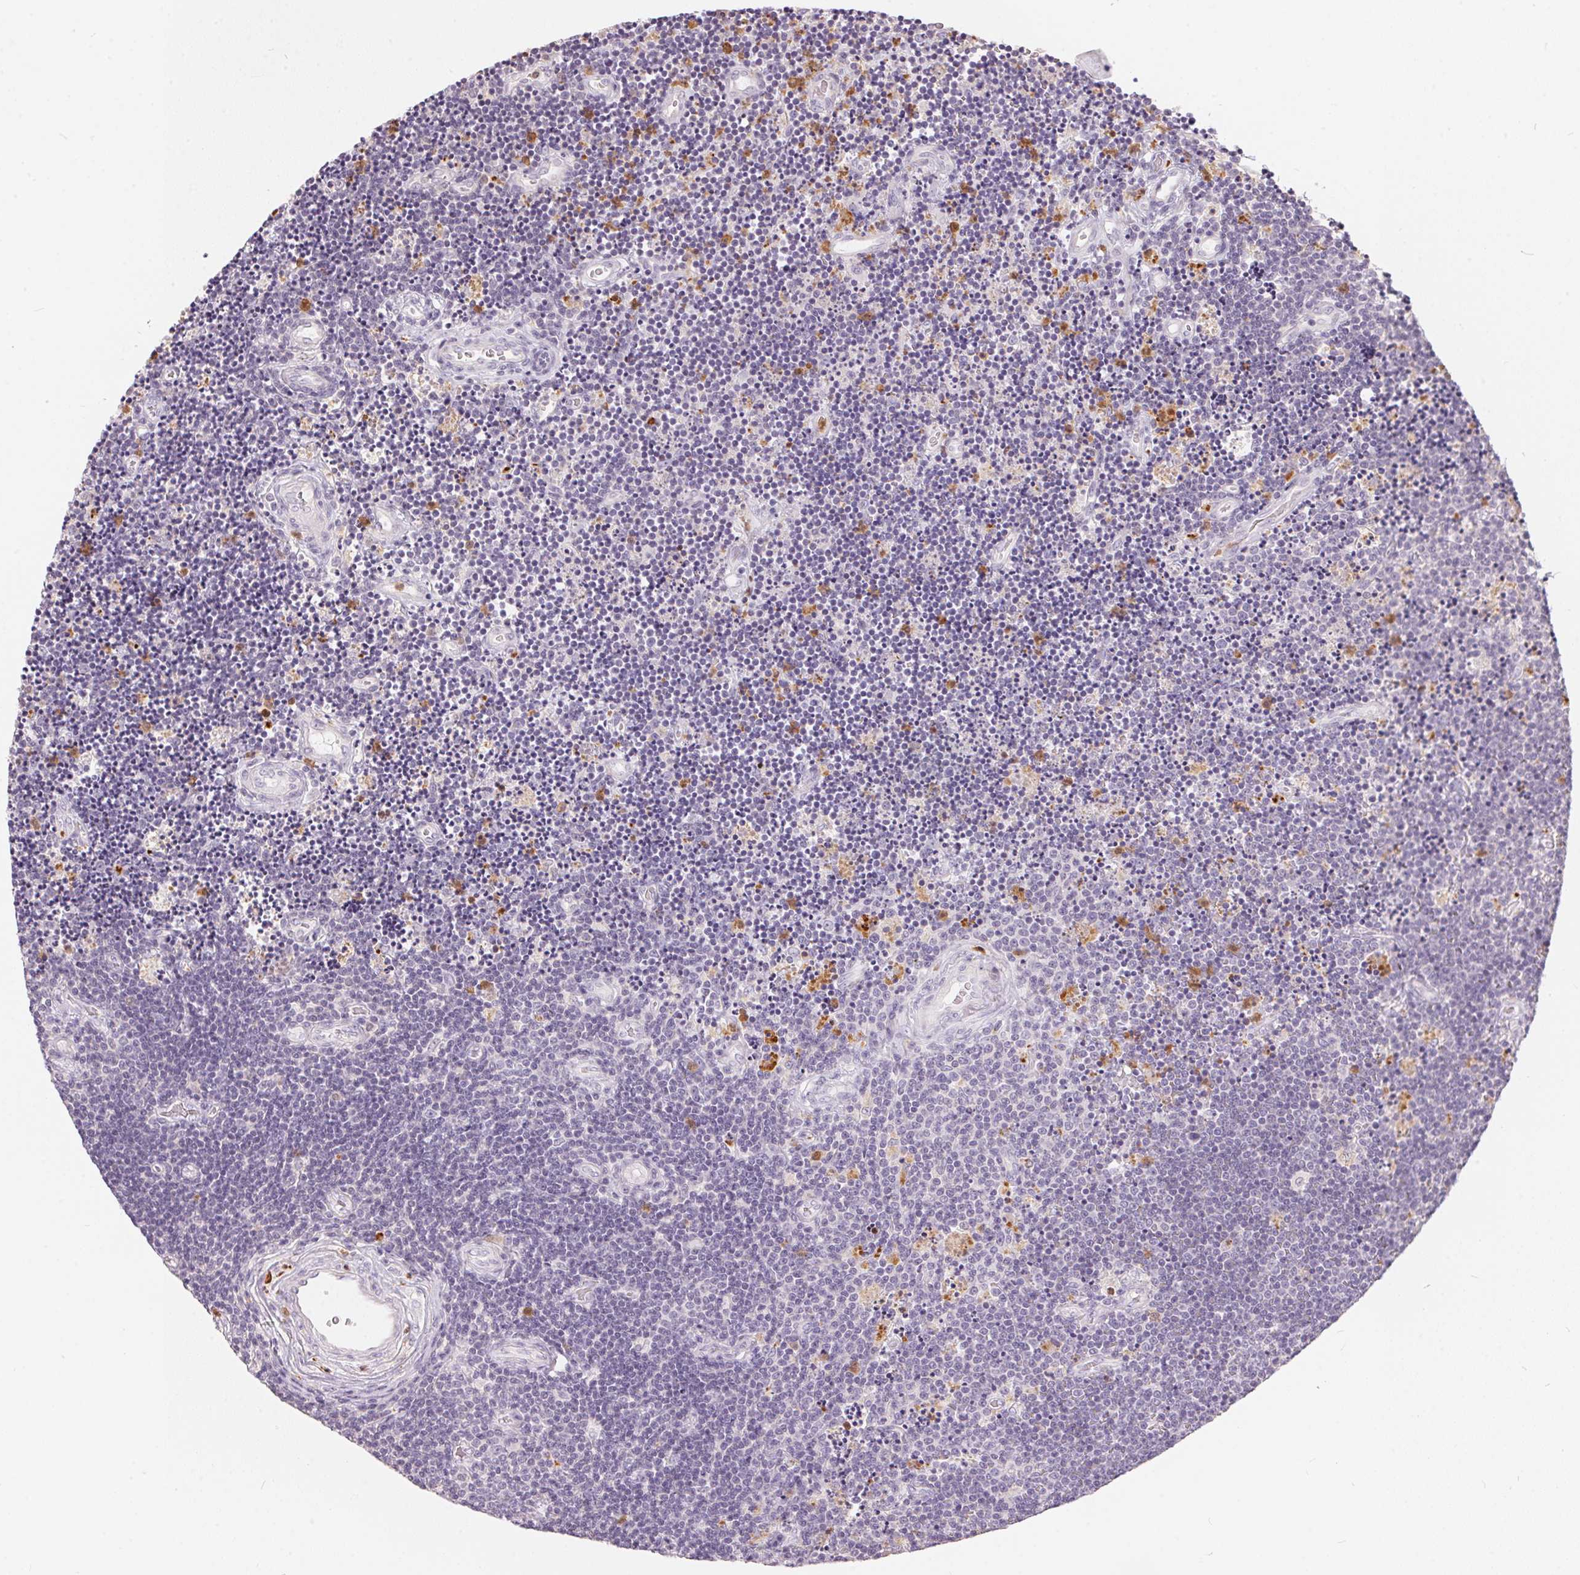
{"staining": {"intensity": "negative", "quantity": "none", "location": "none"}, "tissue": "lymphoma", "cell_type": "Tumor cells", "image_type": "cancer", "snomed": [{"axis": "morphology", "description": "Malignant lymphoma, non-Hodgkin's type, Low grade"}, {"axis": "topography", "description": "Brain"}], "caption": "DAB (3,3'-diaminobenzidine) immunohistochemical staining of human low-grade malignant lymphoma, non-Hodgkin's type displays no significant staining in tumor cells. (DAB (3,3'-diaminobenzidine) immunohistochemistry, high magnification).", "gene": "SERPINB1", "patient": {"sex": "female", "age": 66}}